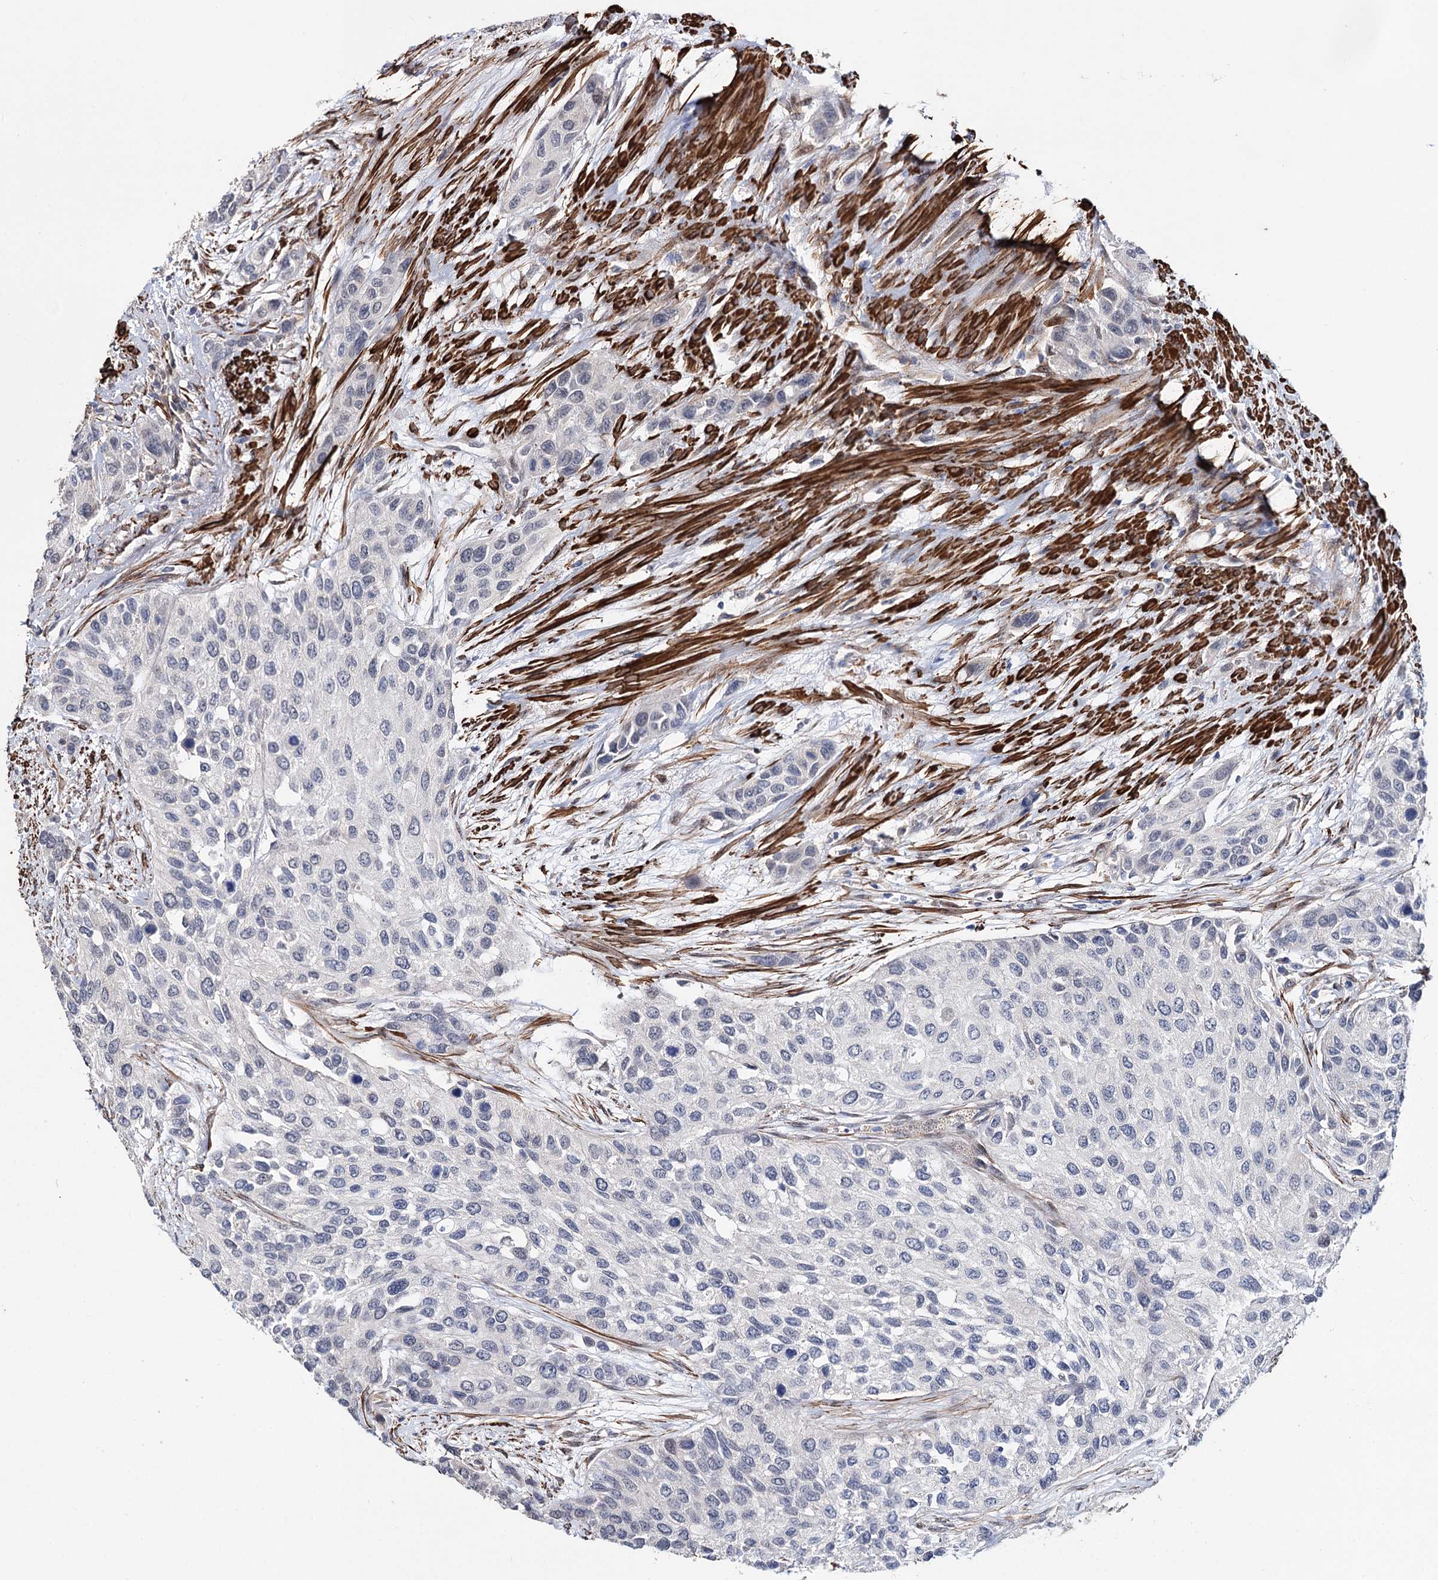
{"staining": {"intensity": "negative", "quantity": "none", "location": "none"}, "tissue": "urothelial cancer", "cell_type": "Tumor cells", "image_type": "cancer", "snomed": [{"axis": "morphology", "description": "Normal tissue, NOS"}, {"axis": "morphology", "description": "Urothelial carcinoma, High grade"}, {"axis": "topography", "description": "Vascular tissue"}, {"axis": "topography", "description": "Urinary bladder"}], "caption": "Tumor cells show no significant staining in urothelial cancer.", "gene": "CFAP46", "patient": {"sex": "female", "age": 56}}